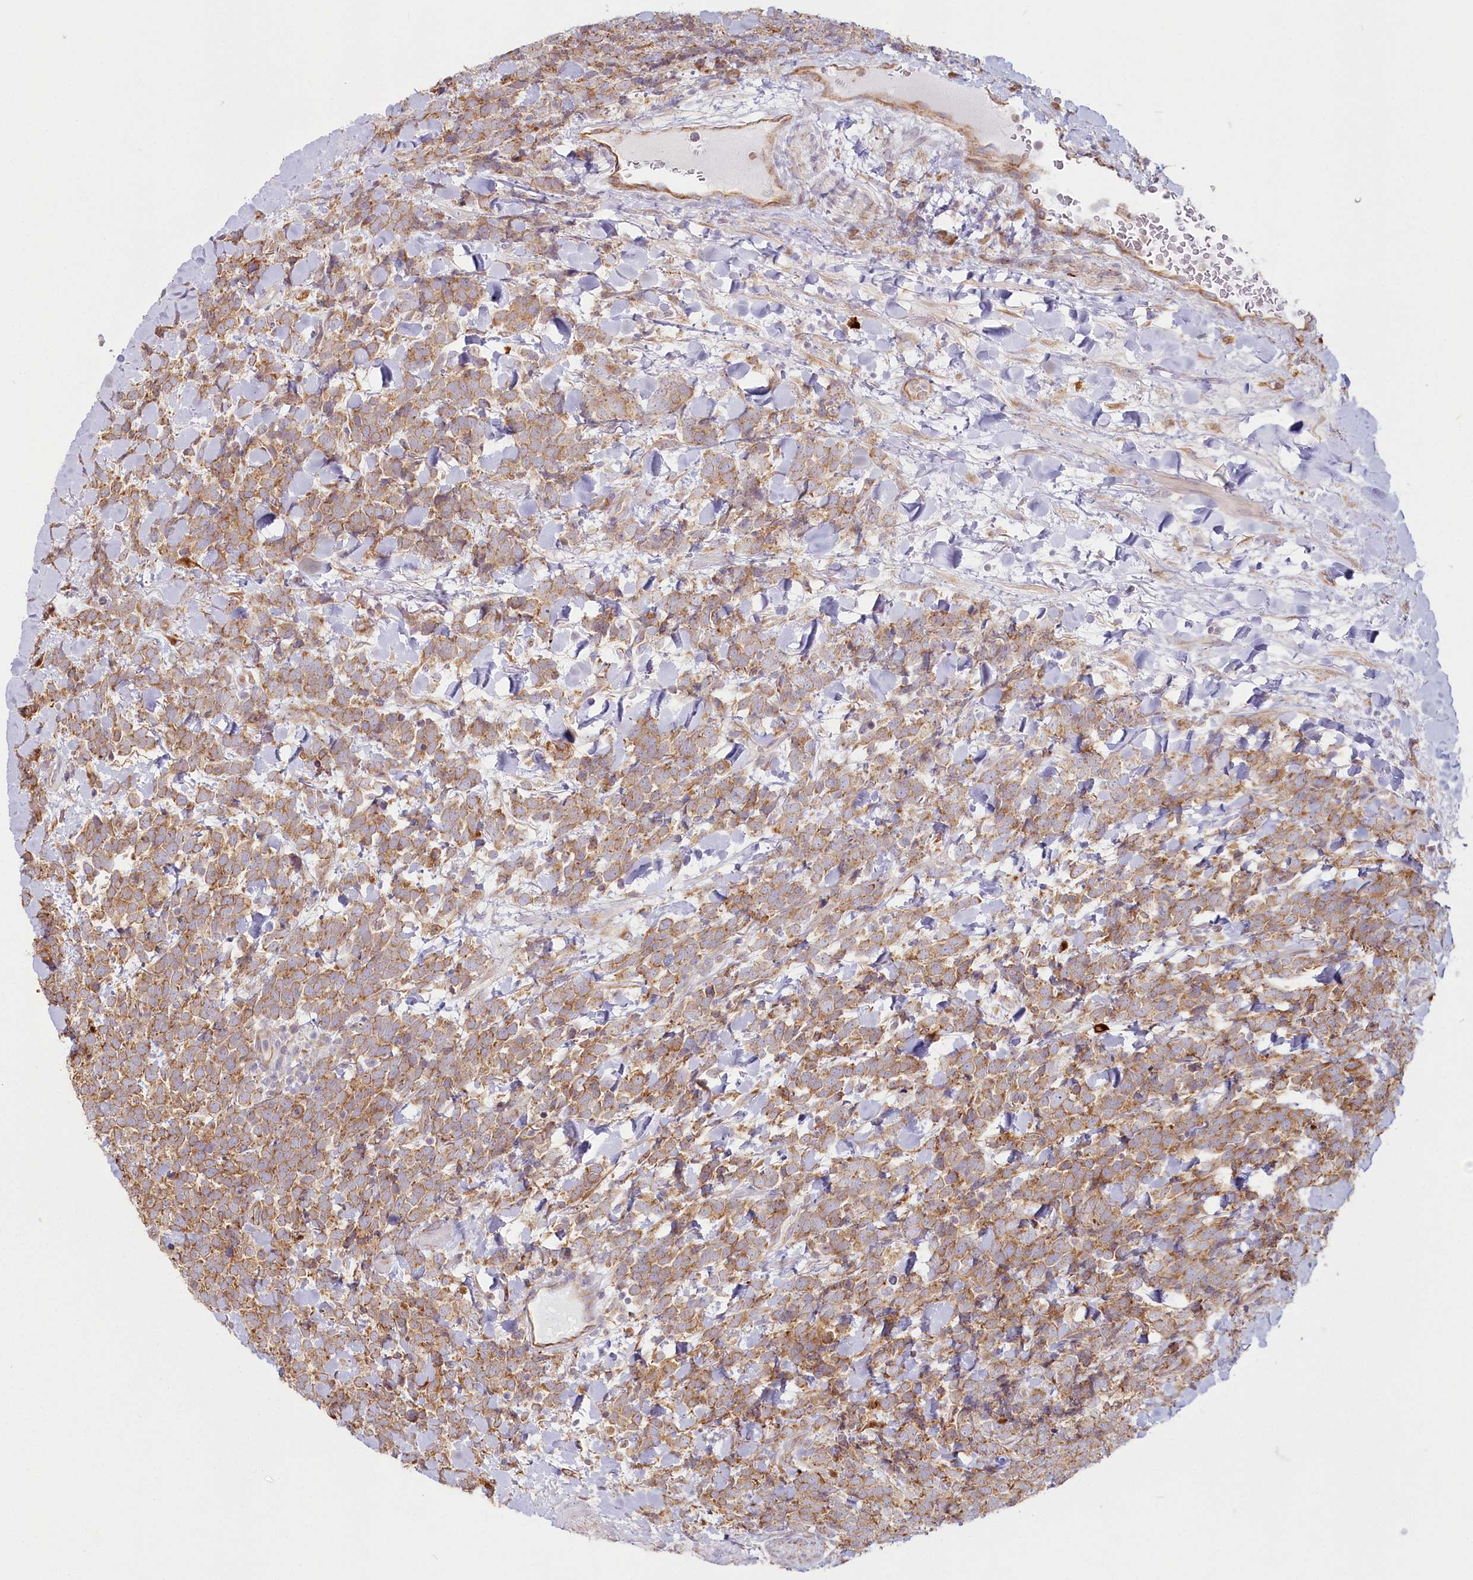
{"staining": {"intensity": "moderate", "quantity": ">75%", "location": "cytoplasmic/membranous"}, "tissue": "urothelial cancer", "cell_type": "Tumor cells", "image_type": "cancer", "snomed": [{"axis": "morphology", "description": "Urothelial carcinoma, High grade"}, {"axis": "topography", "description": "Urinary bladder"}], "caption": "This is an image of immunohistochemistry (IHC) staining of urothelial cancer, which shows moderate expression in the cytoplasmic/membranous of tumor cells.", "gene": "HARS2", "patient": {"sex": "female", "age": 82}}